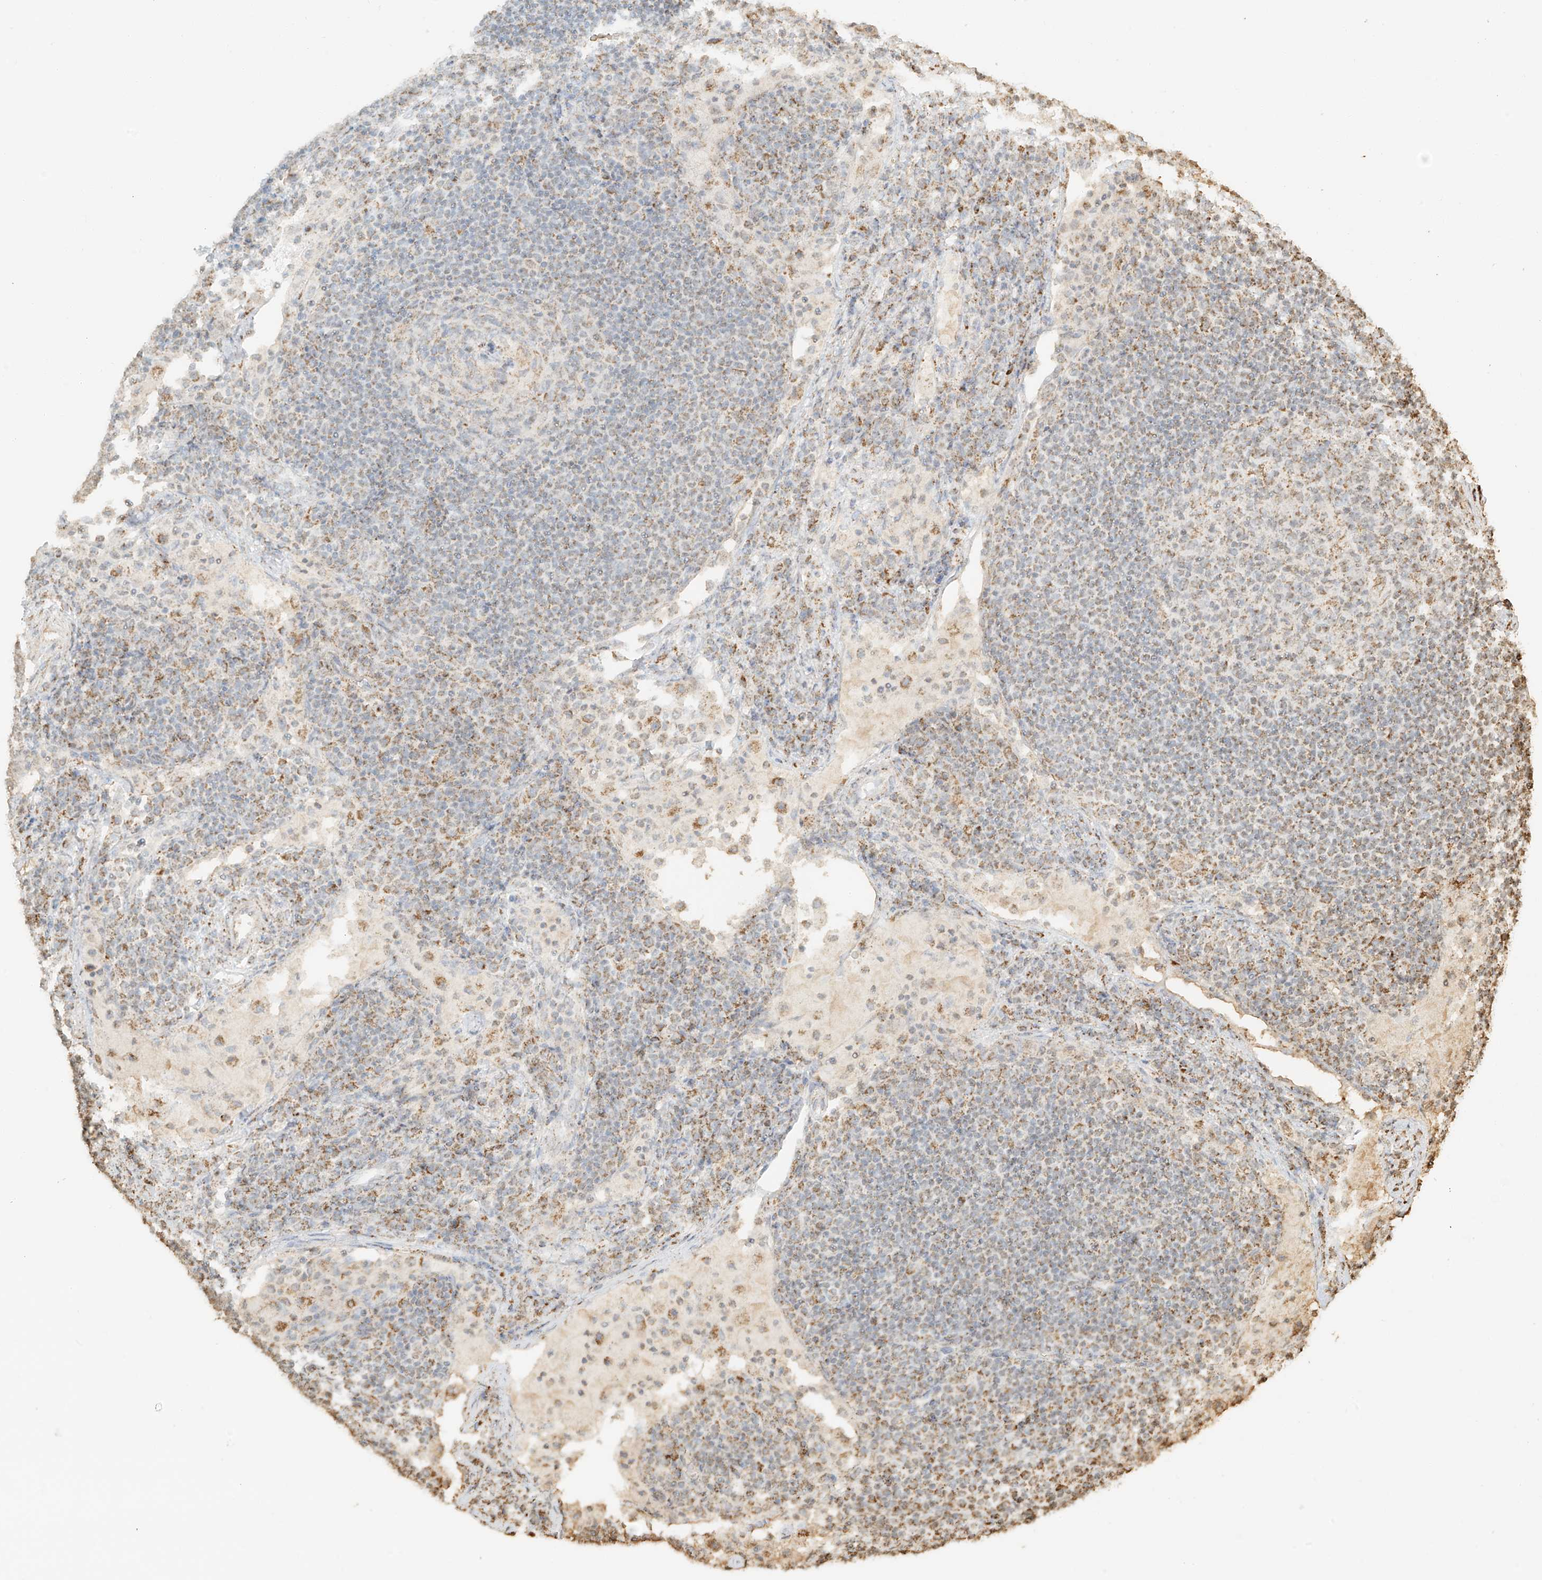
{"staining": {"intensity": "moderate", "quantity": "<25%", "location": "cytoplasmic/membranous"}, "tissue": "lymph node", "cell_type": "Germinal center cells", "image_type": "normal", "snomed": [{"axis": "morphology", "description": "Normal tissue, NOS"}, {"axis": "topography", "description": "Lymph node"}], "caption": "Germinal center cells reveal low levels of moderate cytoplasmic/membranous expression in about <25% of cells in normal lymph node. (IHC, brightfield microscopy, high magnification).", "gene": "MIPEP", "patient": {"sex": "female", "age": 53}}